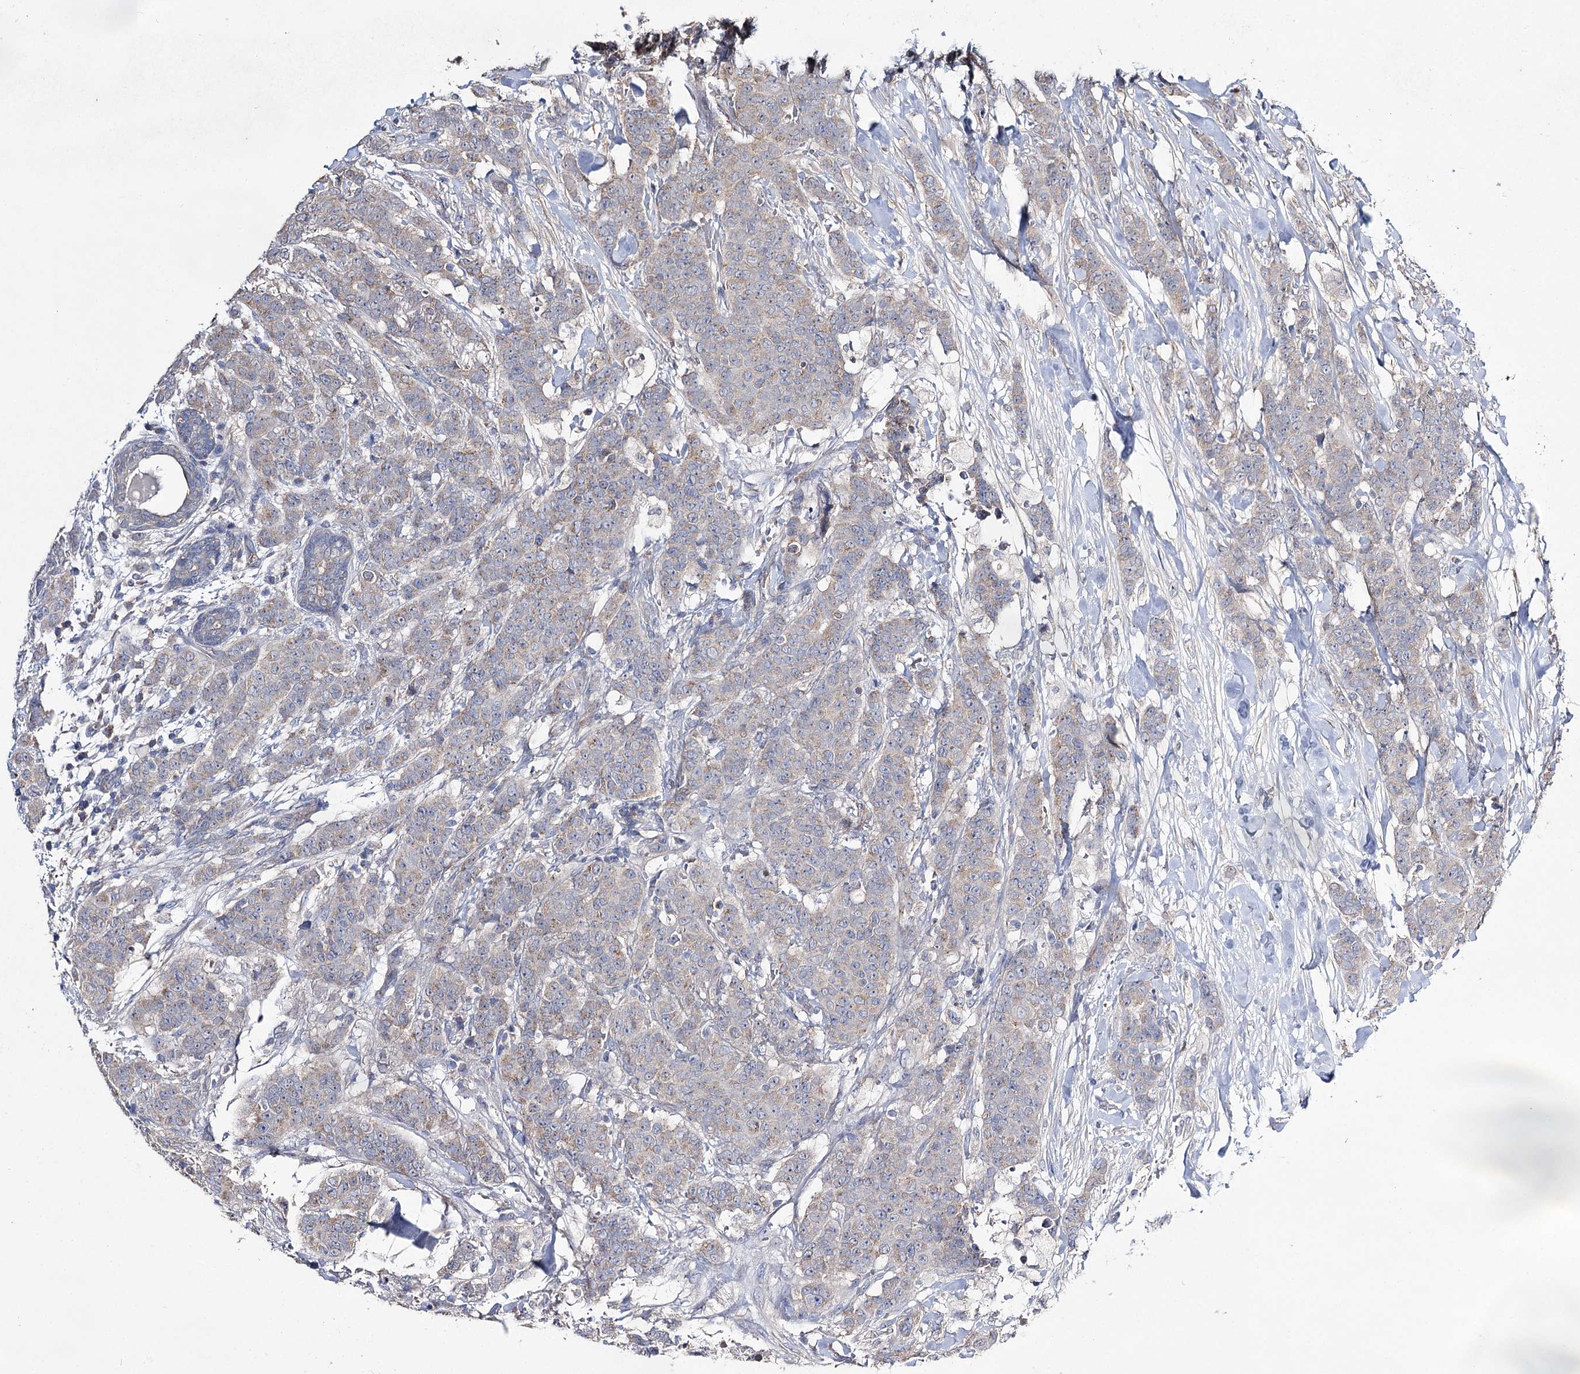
{"staining": {"intensity": "weak", "quantity": "<25%", "location": "cytoplasmic/membranous"}, "tissue": "breast cancer", "cell_type": "Tumor cells", "image_type": "cancer", "snomed": [{"axis": "morphology", "description": "Duct carcinoma"}, {"axis": "topography", "description": "Breast"}], "caption": "Protein analysis of invasive ductal carcinoma (breast) demonstrates no significant expression in tumor cells.", "gene": "AURKC", "patient": {"sex": "female", "age": 40}}